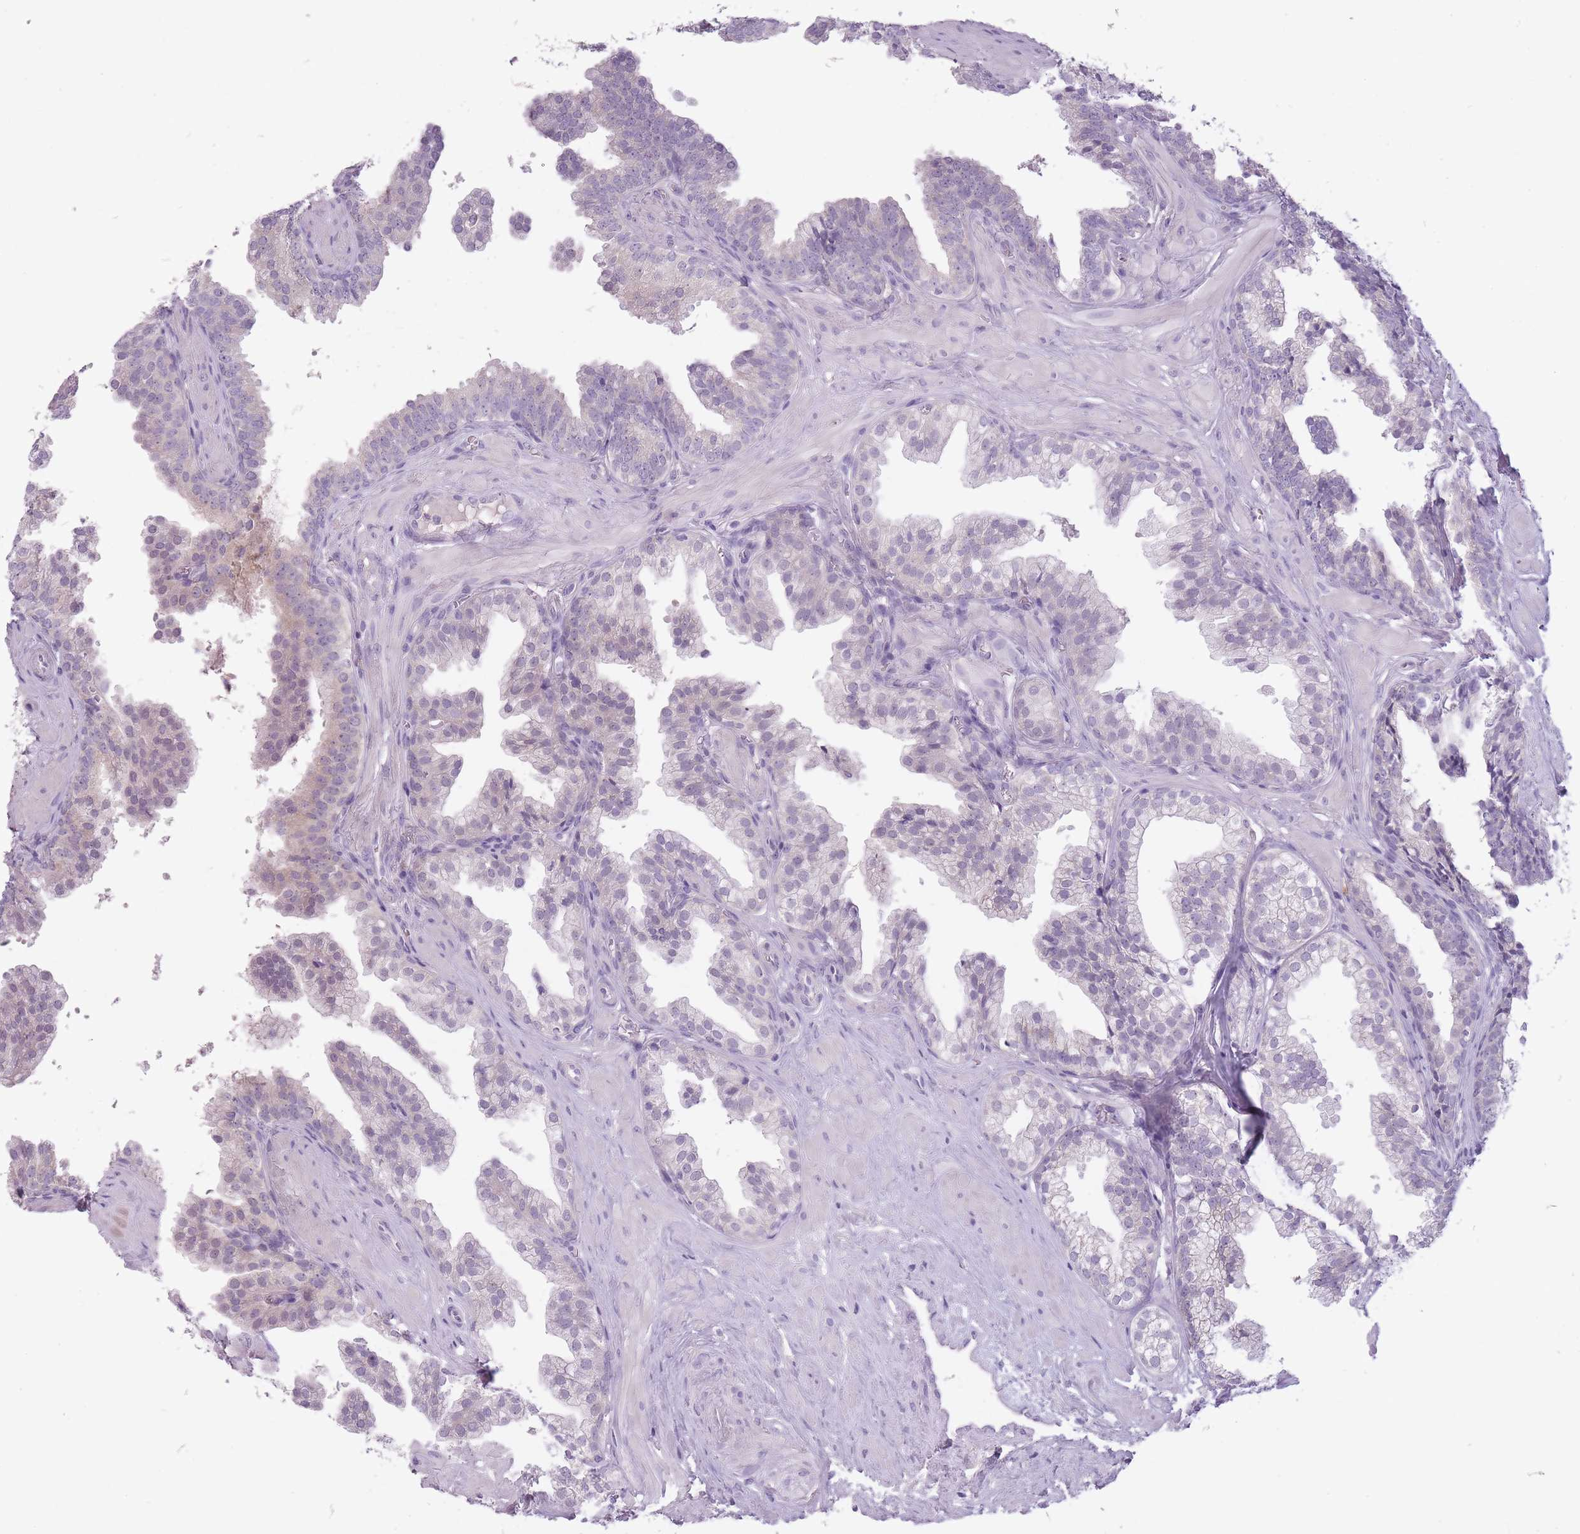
{"staining": {"intensity": "negative", "quantity": "none", "location": "none"}, "tissue": "prostate", "cell_type": "Glandular cells", "image_type": "normal", "snomed": [{"axis": "morphology", "description": "Normal tissue, NOS"}, {"axis": "topography", "description": "Prostate"}, {"axis": "topography", "description": "Peripheral nerve tissue"}], "caption": "Protein analysis of unremarkable prostate reveals no significant expression in glandular cells.", "gene": "FAM43B", "patient": {"sex": "male", "age": 55}}